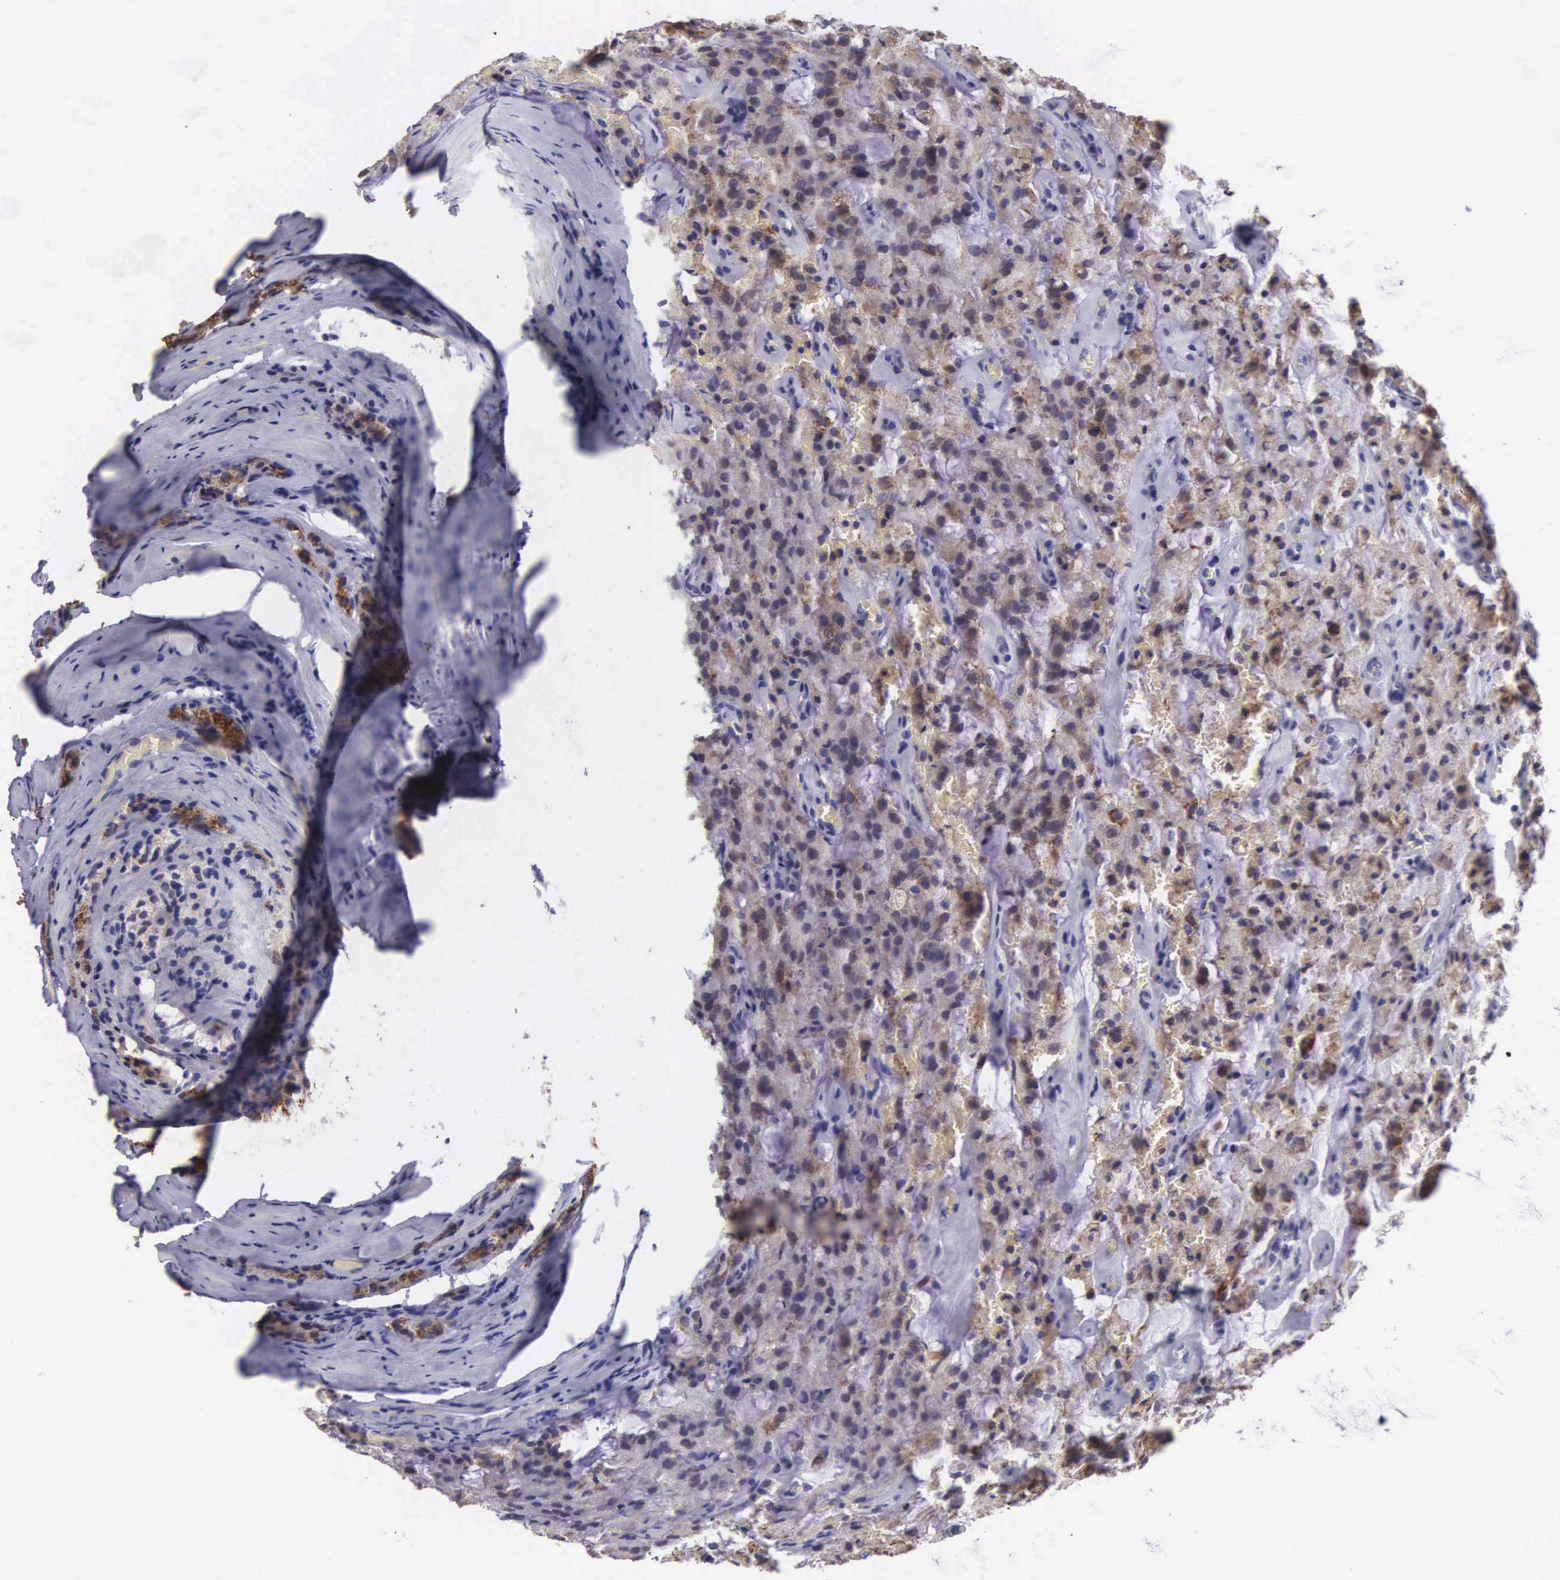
{"staining": {"intensity": "strong", "quantity": "25%-75%", "location": "cytoplasmic/membranous"}, "tissue": "prostate cancer", "cell_type": "Tumor cells", "image_type": "cancer", "snomed": [{"axis": "morphology", "description": "Adenocarcinoma, Medium grade"}, {"axis": "topography", "description": "Prostate"}], "caption": "This histopathology image reveals prostate cancer (medium-grade adenocarcinoma) stained with immunohistochemistry to label a protein in brown. The cytoplasmic/membranous of tumor cells show strong positivity for the protein. Nuclei are counter-stained blue.", "gene": "ARG2", "patient": {"sex": "male", "age": 60}}